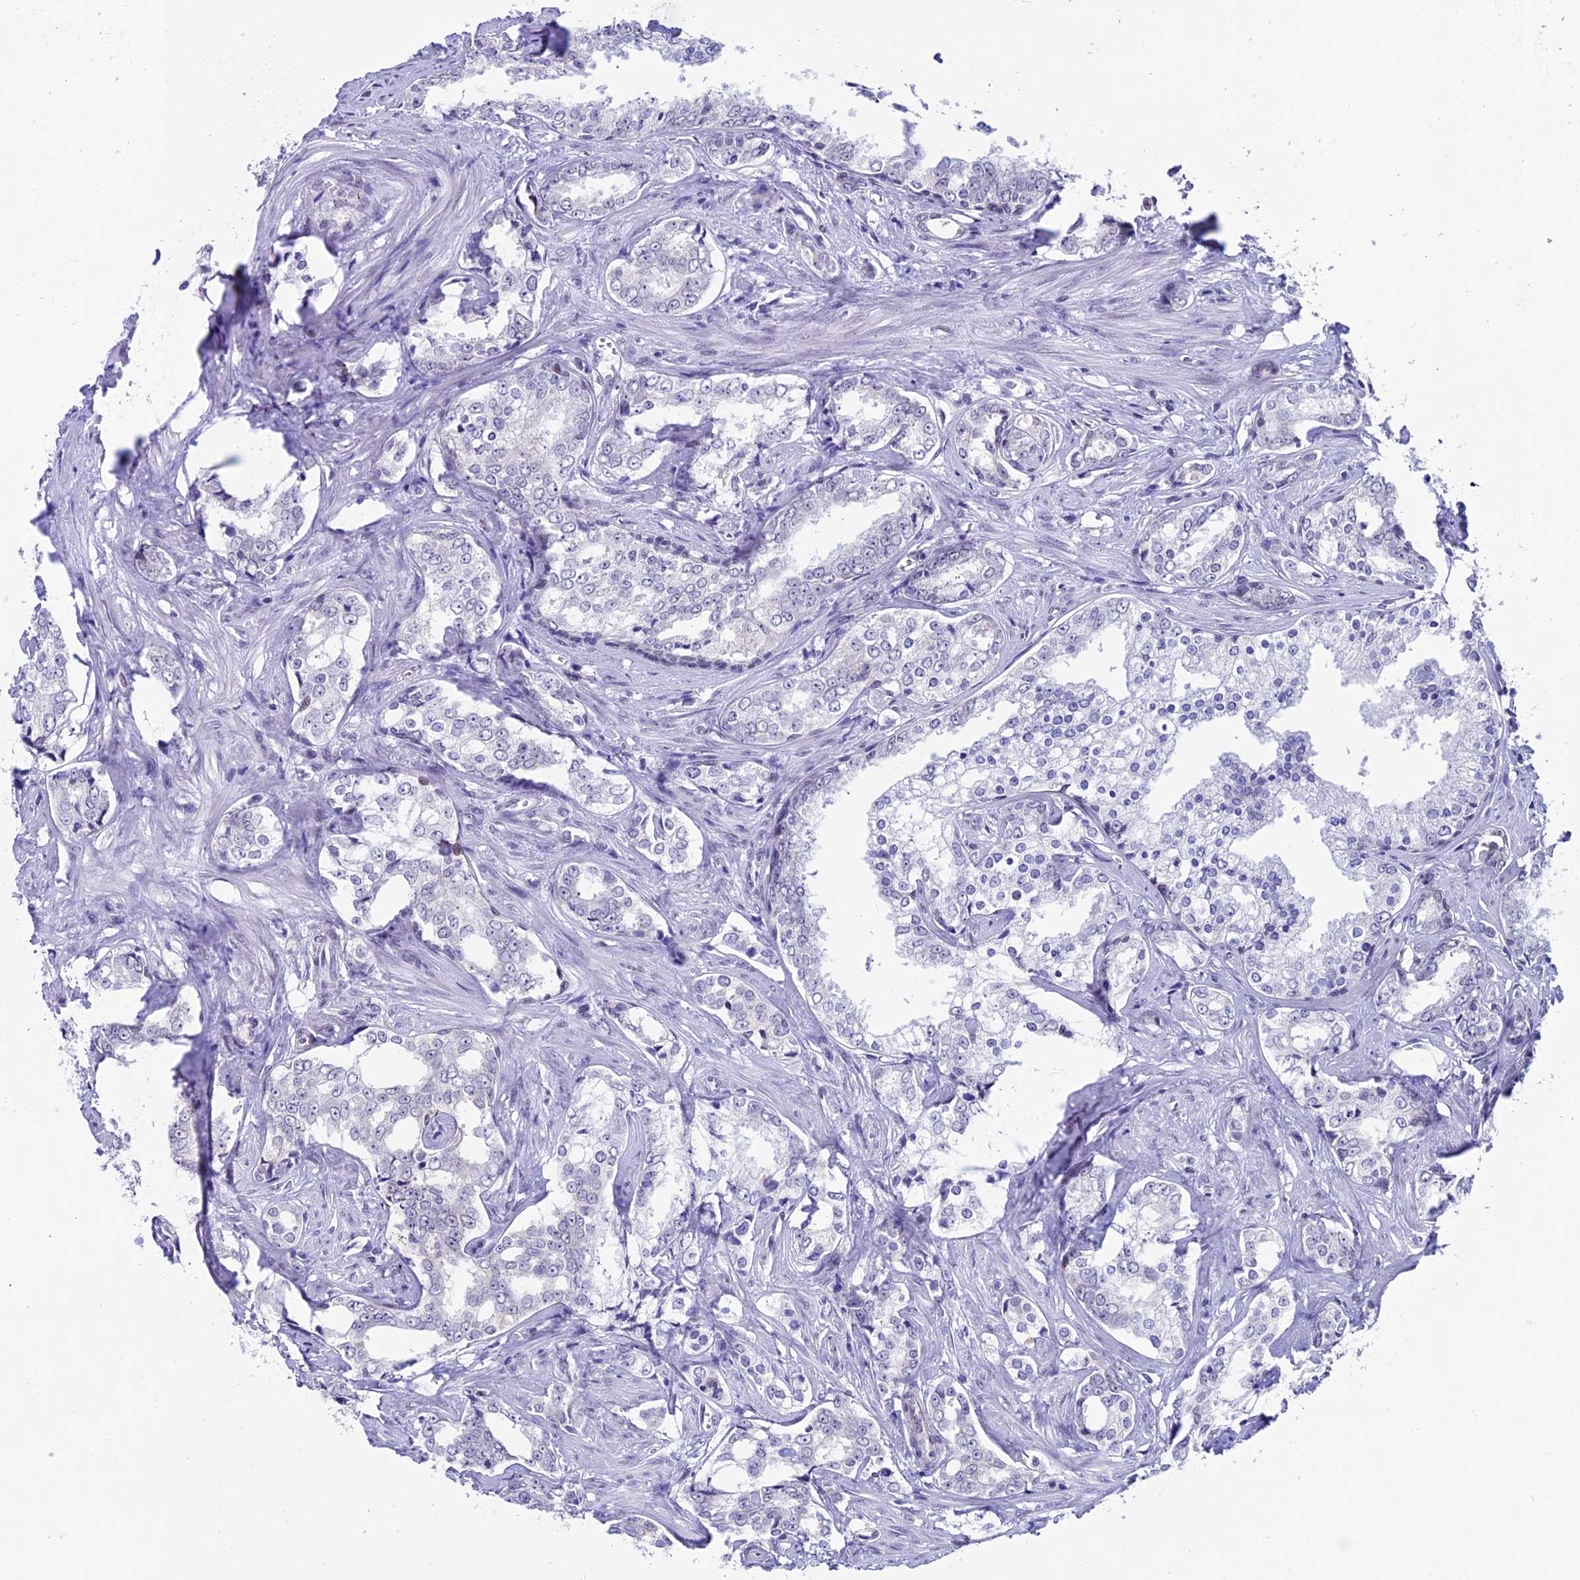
{"staining": {"intensity": "negative", "quantity": "none", "location": "none"}, "tissue": "prostate cancer", "cell_type": "Tumor cells", "image_type": "cancer", "snomed": [{"axis": "morphology", "description": "Adenocarcinoma, High grade"}, {"axis": "topography", "description": "Prostate"}], "caption": "A high-resolution image shows immunohistochemistry staining of prostate high-grade adenocarcinoma, which reveals no significant expression in tumor cells.", "gene": "TMEM171", "patient": {"sex": "male", "age": 66}}